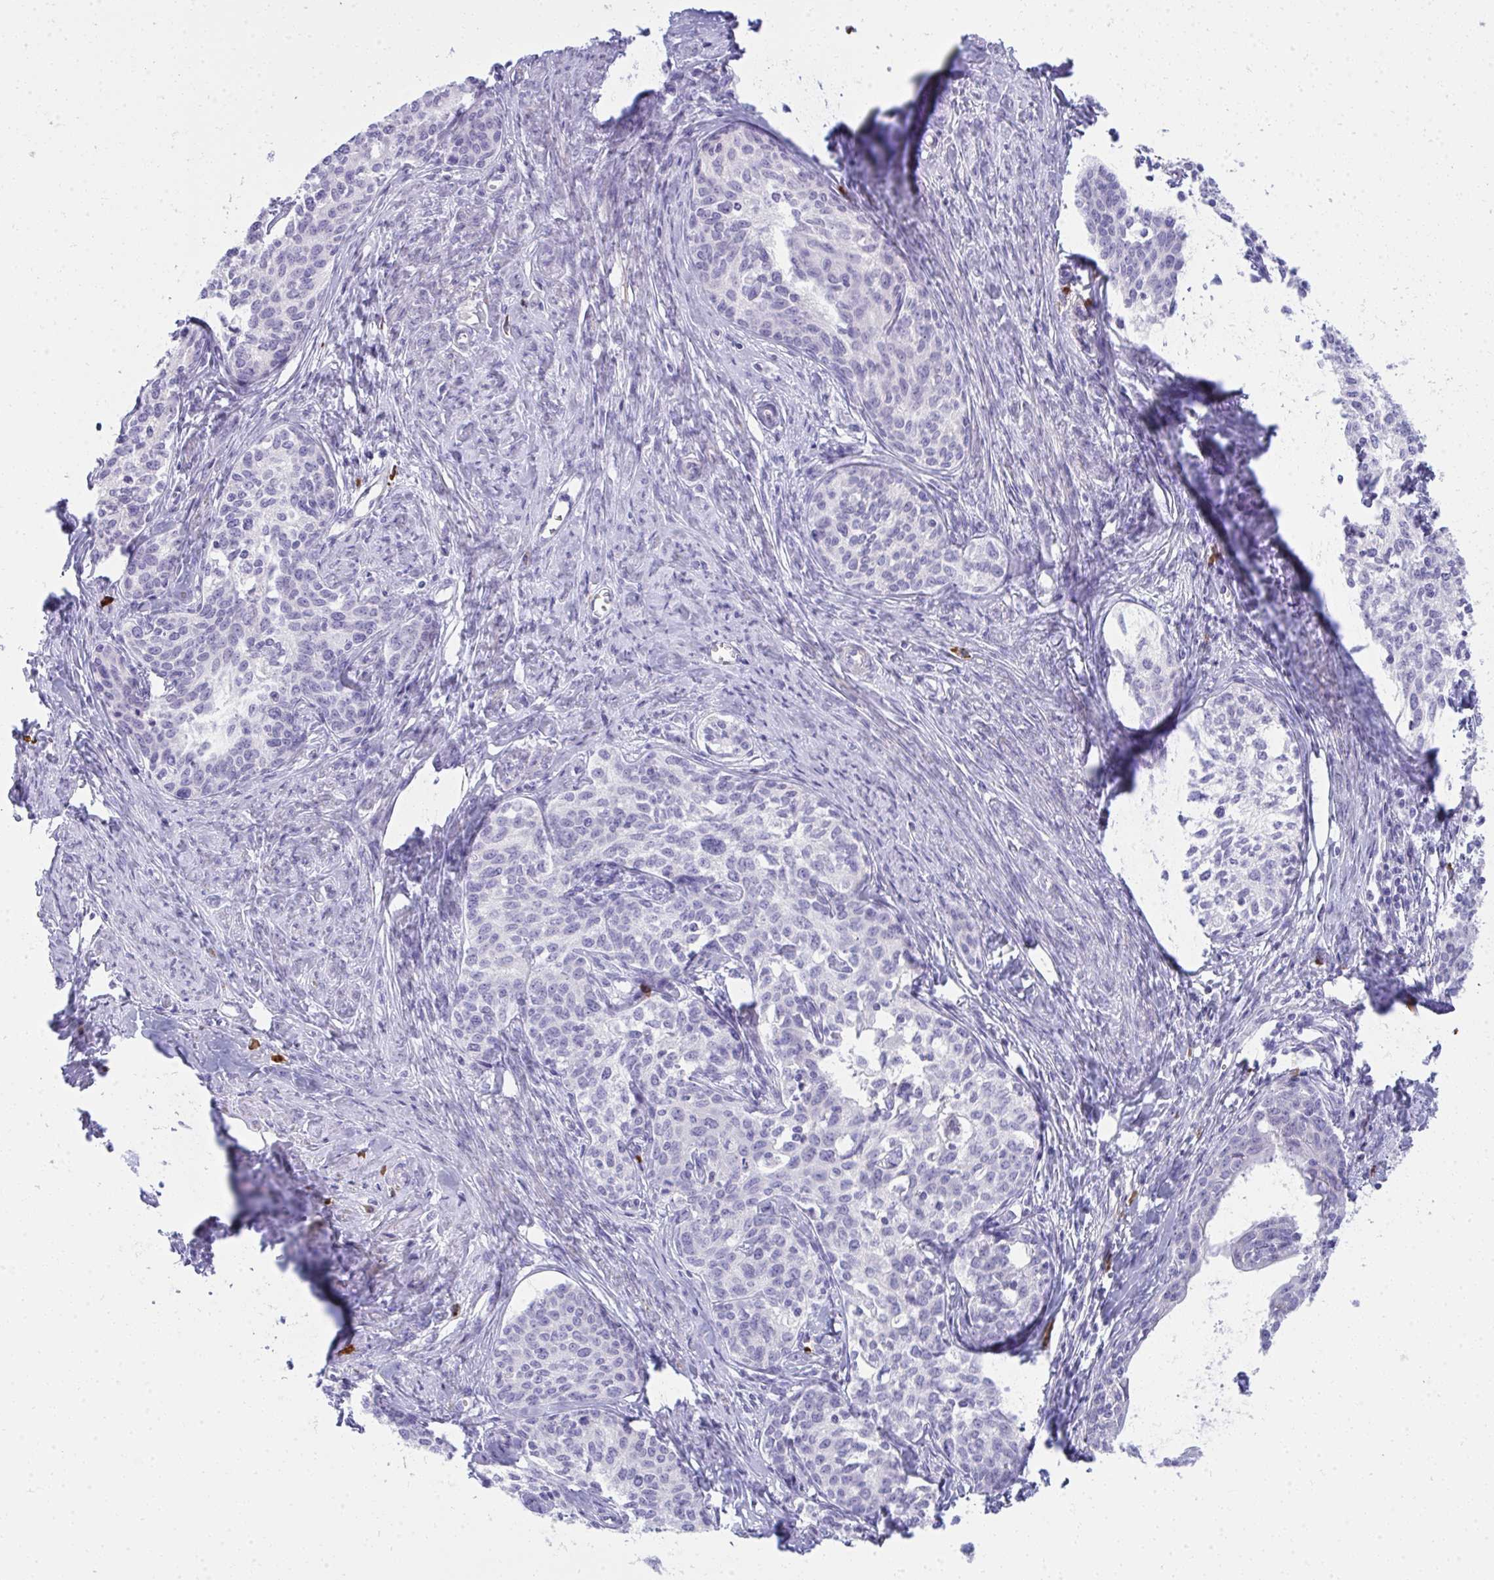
{"staining": {"intensity": "negative", "quantity": "none", "location": "none"}, "tissue": "cervical cancer", "cell_type": "Tumor cells", "image_type": "cancer", "snomed": [{"axis": "morphology", "description": "Squamous cell carcinoma, NOS"}, {"axis": "morphology", "description": "Adenocarcinoma, NOS"}, {"axis": "topography", "description": "Cervix"}], "caption": "Image shows no protein expression in tumor cells of cervical squamous cell carcinoma tissue.", "gene": "PUS7L", "patient": {"sex": "female", "age": 52}}